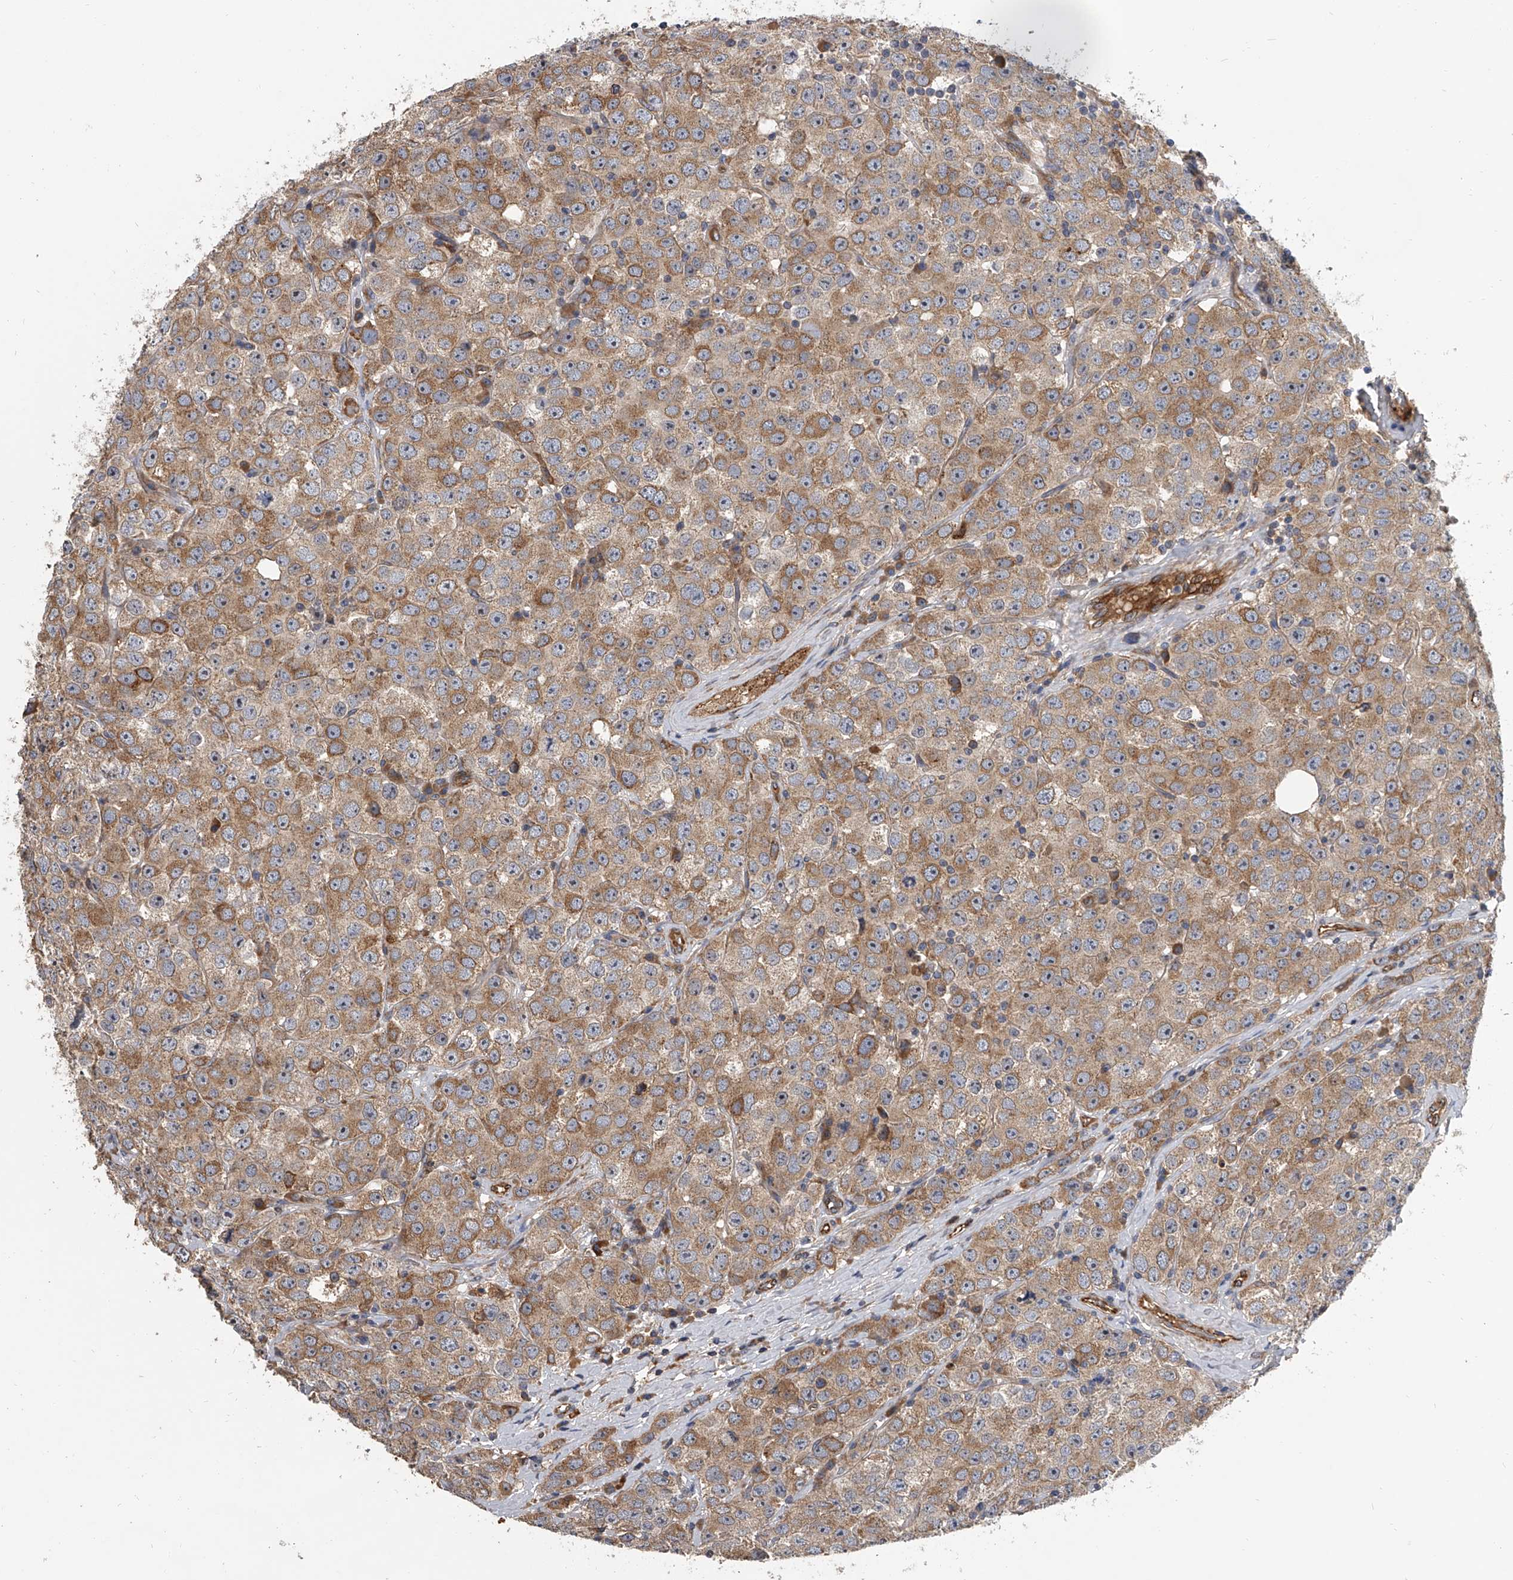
{"staining": {"intensity": "moderate", "quantity": ">75%", "location": "cytoplasmic/membranous"}, "tissue": "testis cancer", "cell_type": "Tumor cells", "image_type": "cancer", "snomed": [{"axis": "morphology", "description": "Seminoma, NOS"}, {"axis": "topography", "description": "Testis"}], "caption": "Testis cancer (seminoma) stained for a protein (brown) reveals moderate cytoplasmic/membranous positive positivity in approximately >75% of tumor cells.", "gene": "EXOC4", "patient": {"sex": "male", "age": 28}}